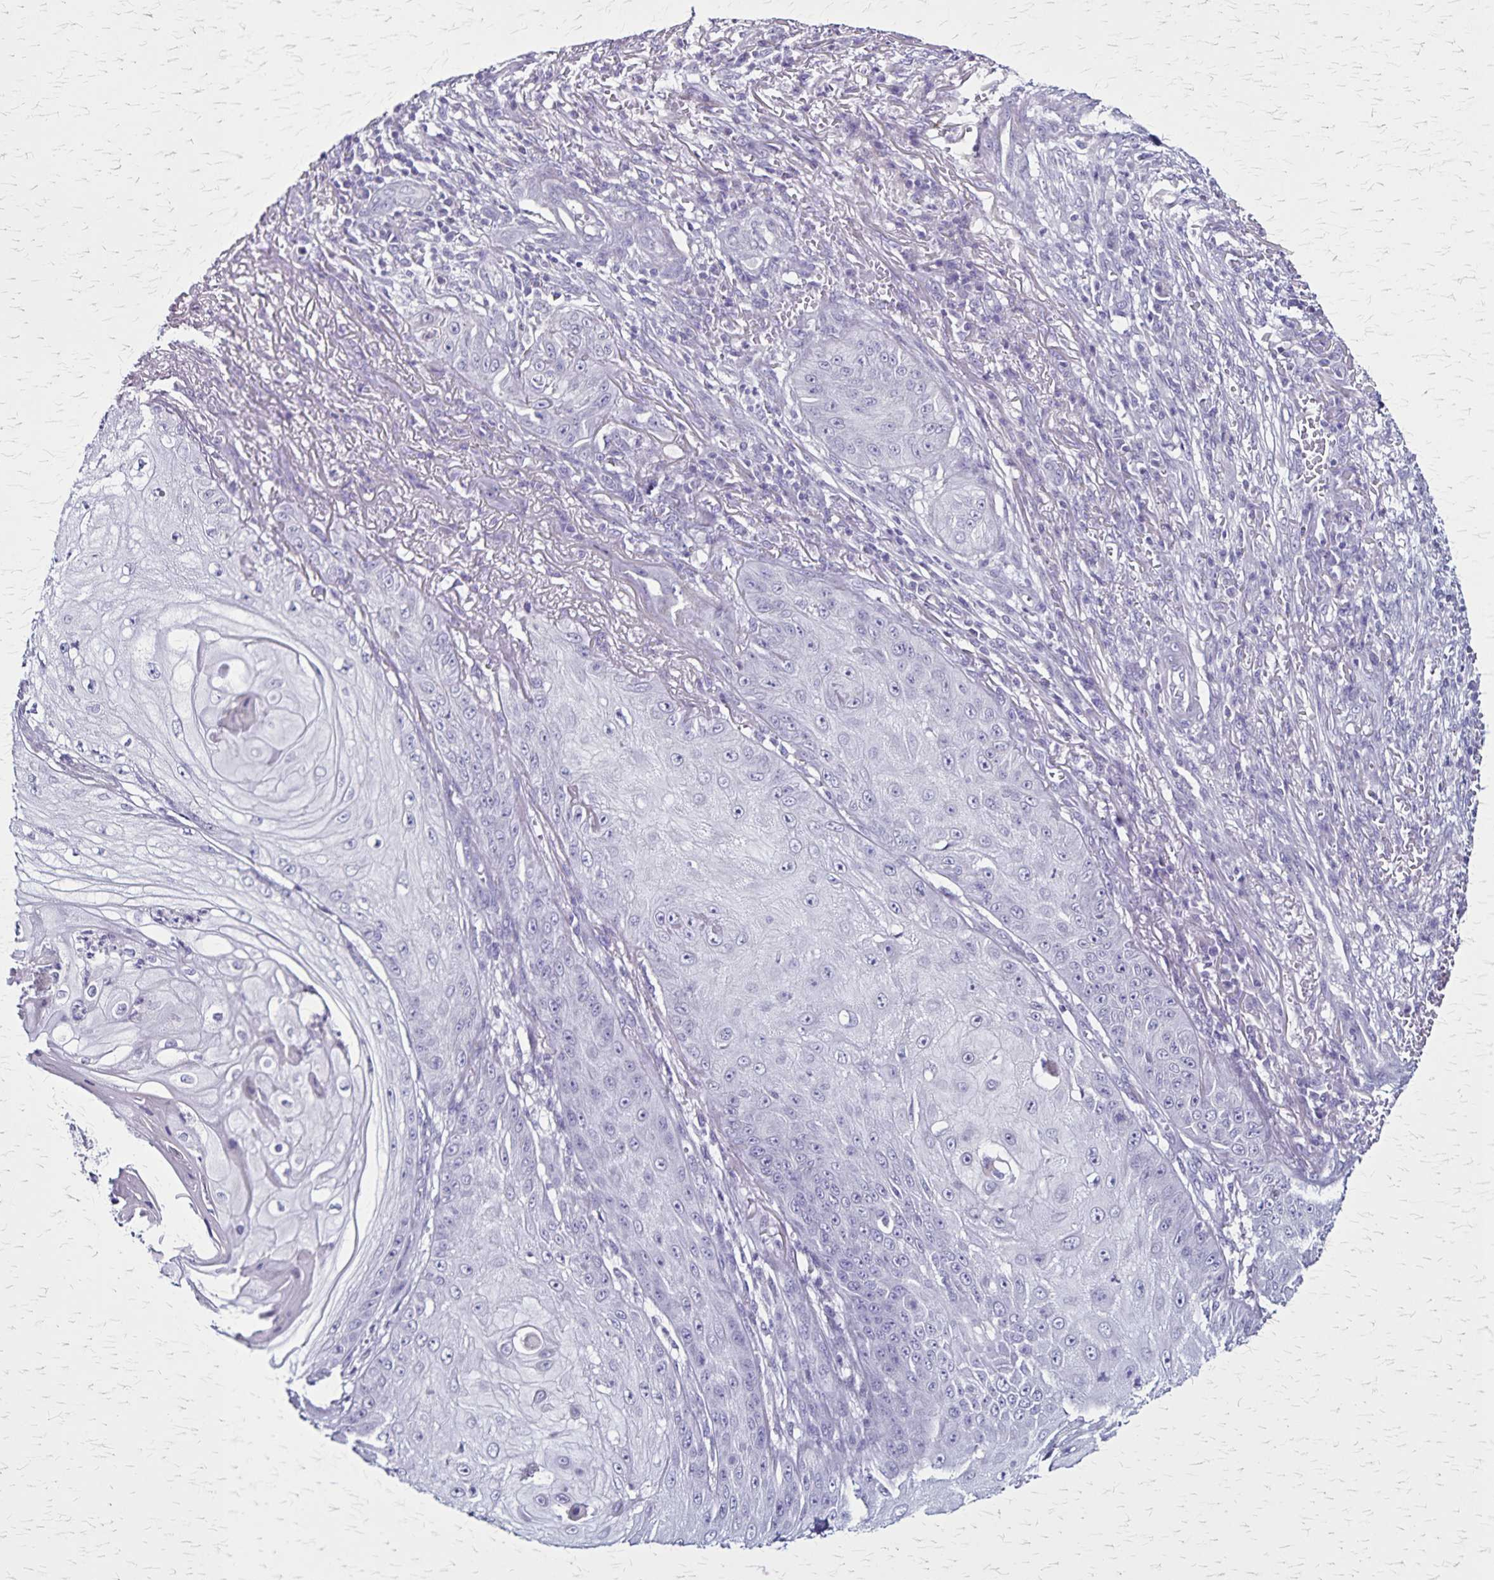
{"staining": {"intensity": "negative", "quantity": "none", "location": "none"}, "tissue": "skin cancer", "cell_type": "Tumor cells", "image_type": "cancer", "snomed": [{"axis": "morphology", "description": "Squamous cell carcinoma, NOS"}, {"axis": "topography", "description": "Skin"}], "caption": "DAB (3,3'-diaminobenzidine) immunohistochemical staining of human squamous cell carcinoma (skin) displays no significant staining in tumor cells.", "gene": "PLXNA4", "patient": {"sex": "male", "age": 70}}